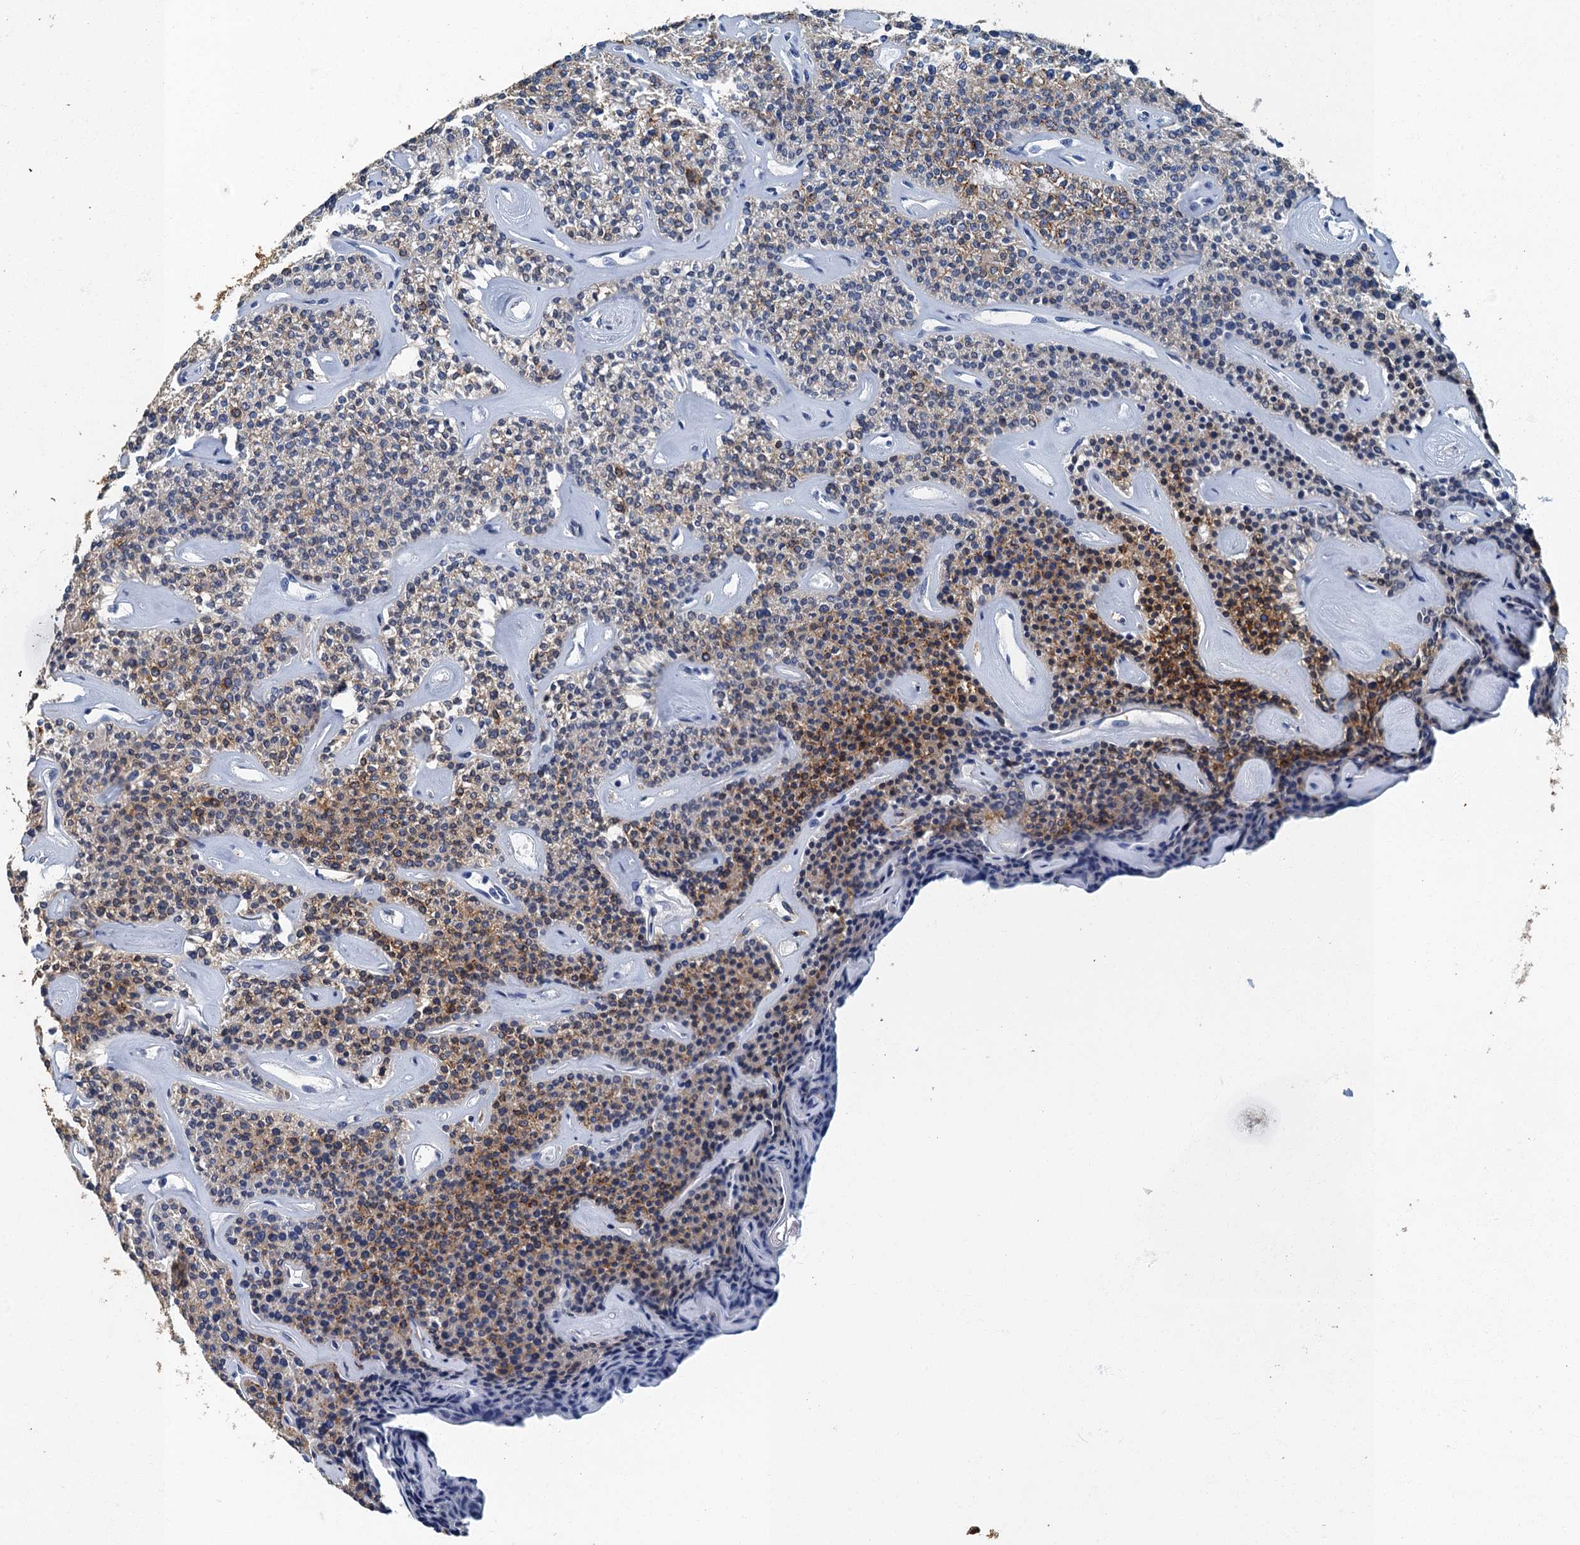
{"staining": {"intensity": "moderate", "quantity": "<25%", "location": "cytoplasmic/membranous"}, "tissue": "parathyroid gland", "cell_type": "Glandular cells", "image_type": "normal", "snomed": [{"axis": "morphology", "description": "Normal tissue, NOS"}, {"axis": "topography", "description": "Parathyroid gland"}], "caption": "Unremarkable parathyroid gland displays moderate cytoplasmic/membranous staining in about <25% of glandular cells The staining was performed using DAB to visualize the protein expression in brown, while the nuclei were stained in blue with hematoxylin (Magnification: 20x)..", "gene": "GADL1", "patient": {"sex": "male", "age": 46}}